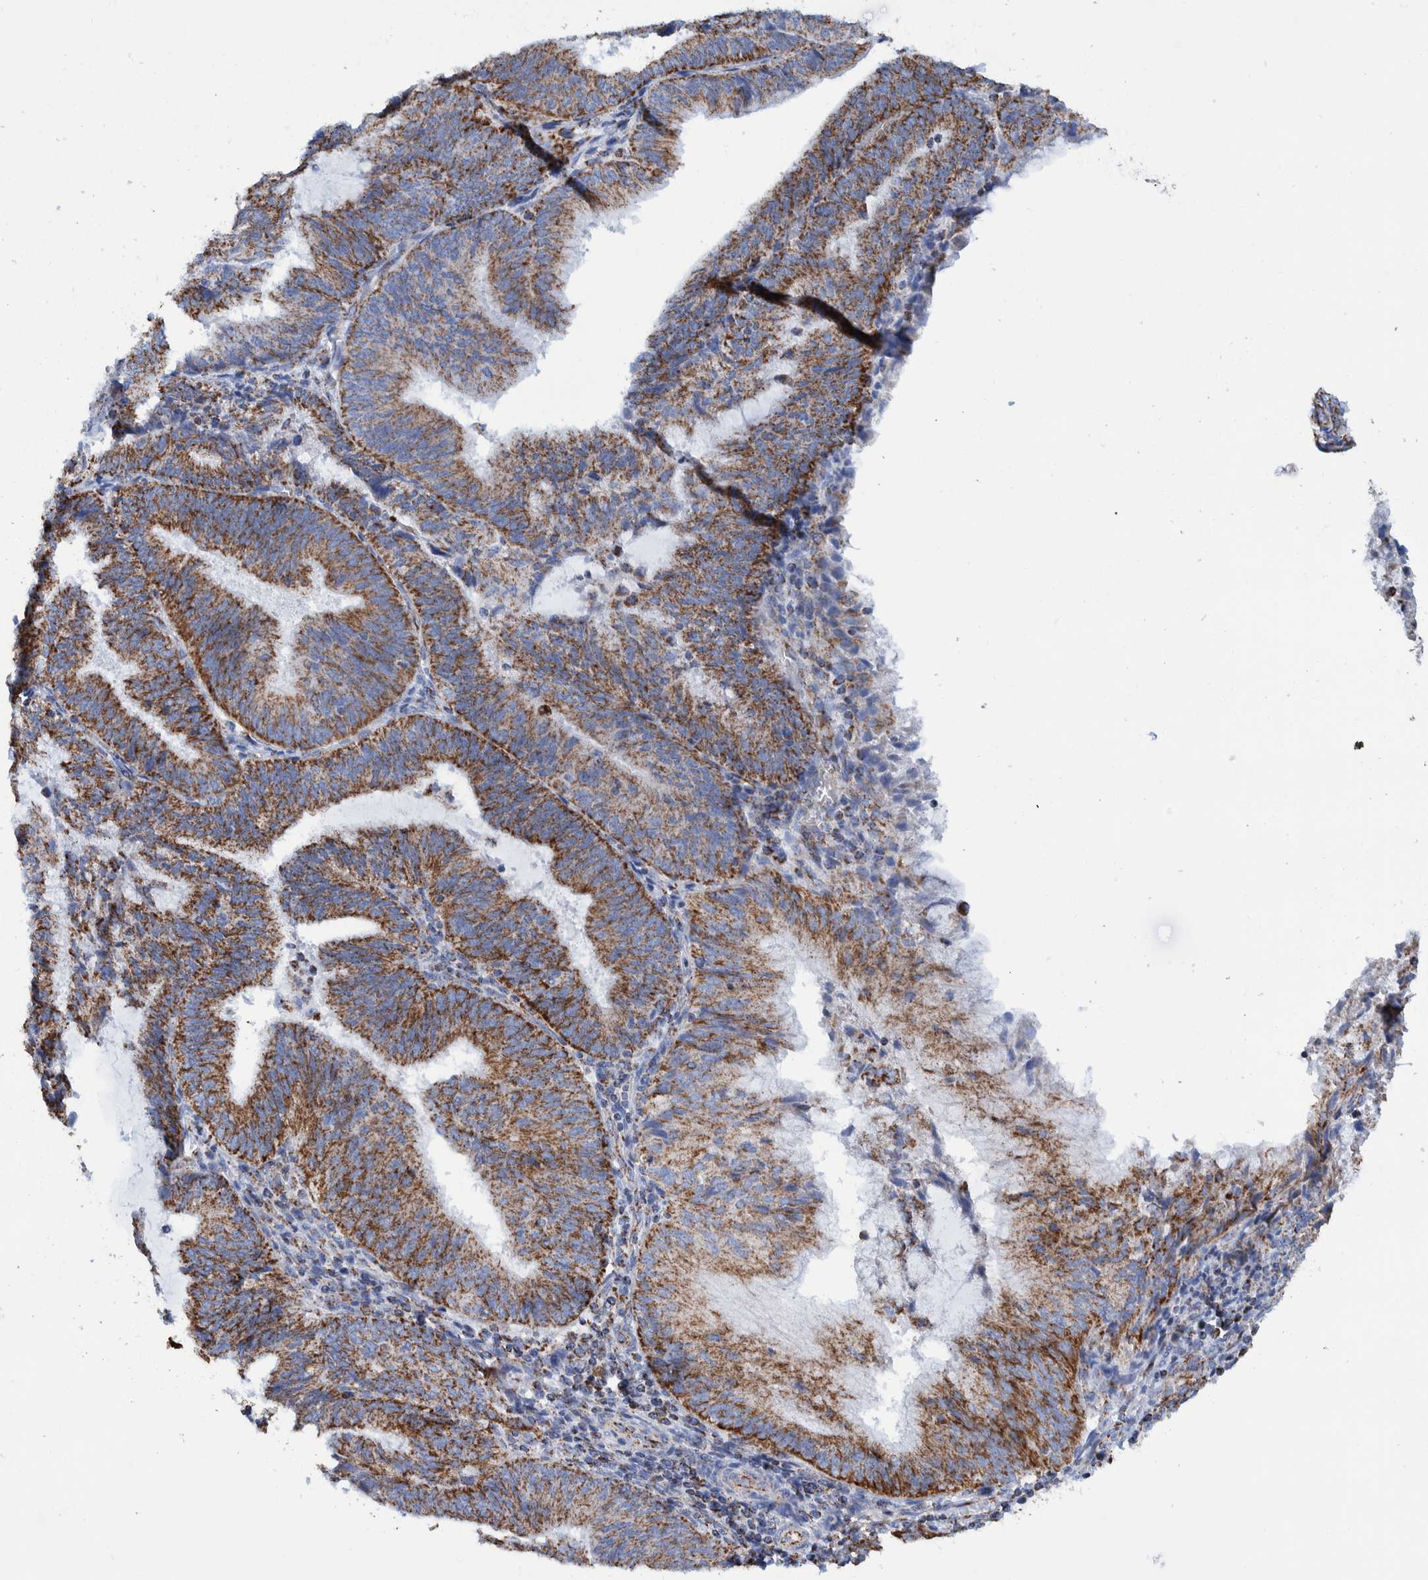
{"staining": {"intensity": "moderate", "quantity": ">75%", "location": "cytoplasmic/membranous"}, "tissue": "endometrial cancer", "cell_type": "Tumor cells", "image_type": "cancer", "snomed": [{"axis": "morphology", "description": "Adenocarcinoma, NOS"}, {"axis": "topography", "description": "Endometrium"}], "caption": "Tumor cells reveal moderate cytoplasmic/membranous positivity in about >75% of cells in adenocarcinoma (endometrial). Immunohistochemistry (ihc) stains the protein of interest in brown and the nuclei are stained blue.", "gene": "DECR1", "patient": {"sex": "female", "age": 81}}